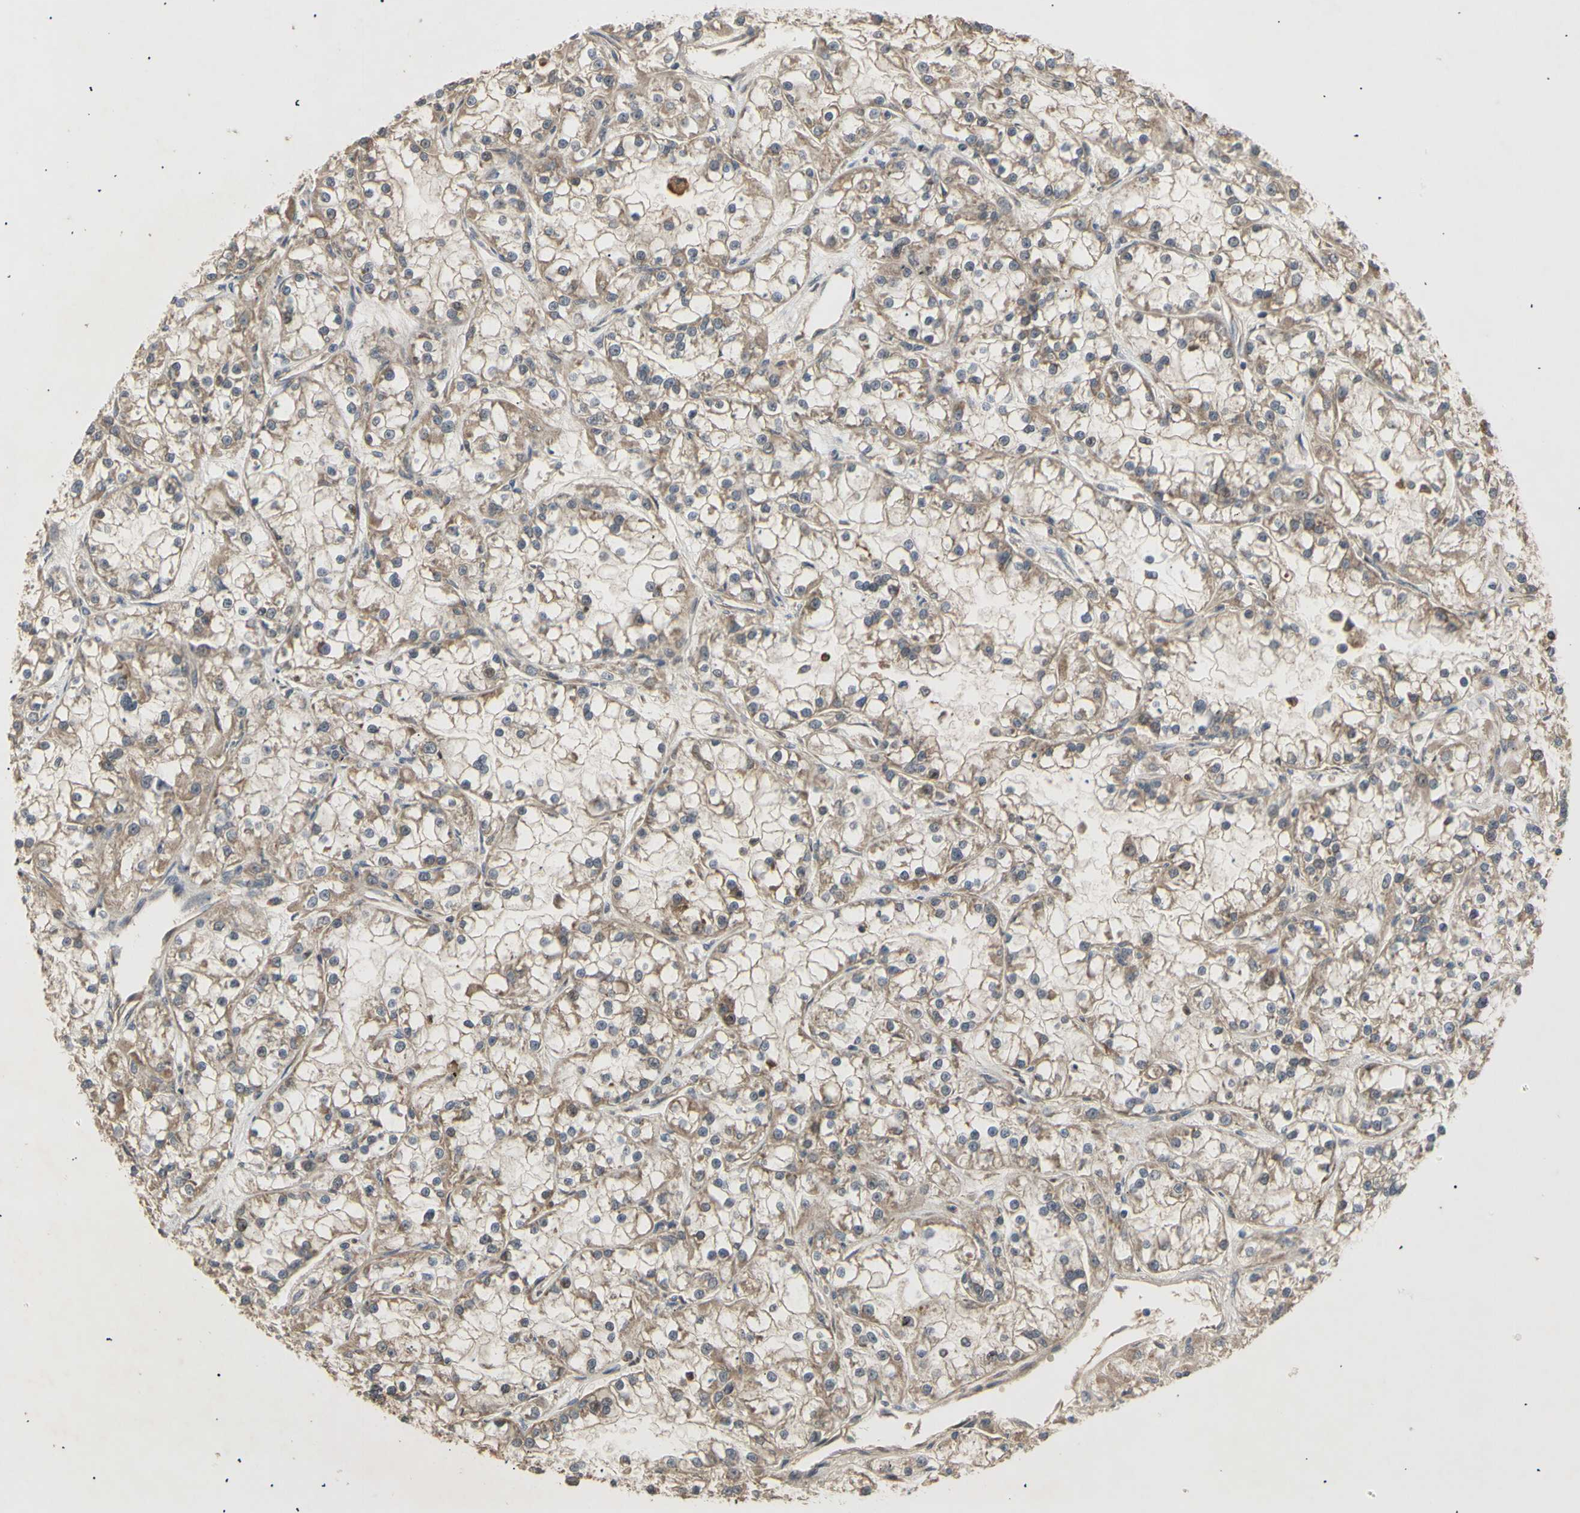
{"staining": {"intensity": "weak", "quantity": ">75%", "location": "cytoplasmic/membranous"}, "tissue": "renal cancer", "cell_type": "Tumor cells", "image_type": "cancer", "snomed": [{"axis": "morphology", "description": "Adenocarcinoma, NOS"}, {"axis": "topography", "description": "Kidney"}], "caption": "An image of renal cancer (adenocarcinoma) stained for a protein exhibits weak cytoplasmic/membranous brown staining in tumor cells.", "gene": "PKN1", "patient": {"sex": "female", "age": 52}}